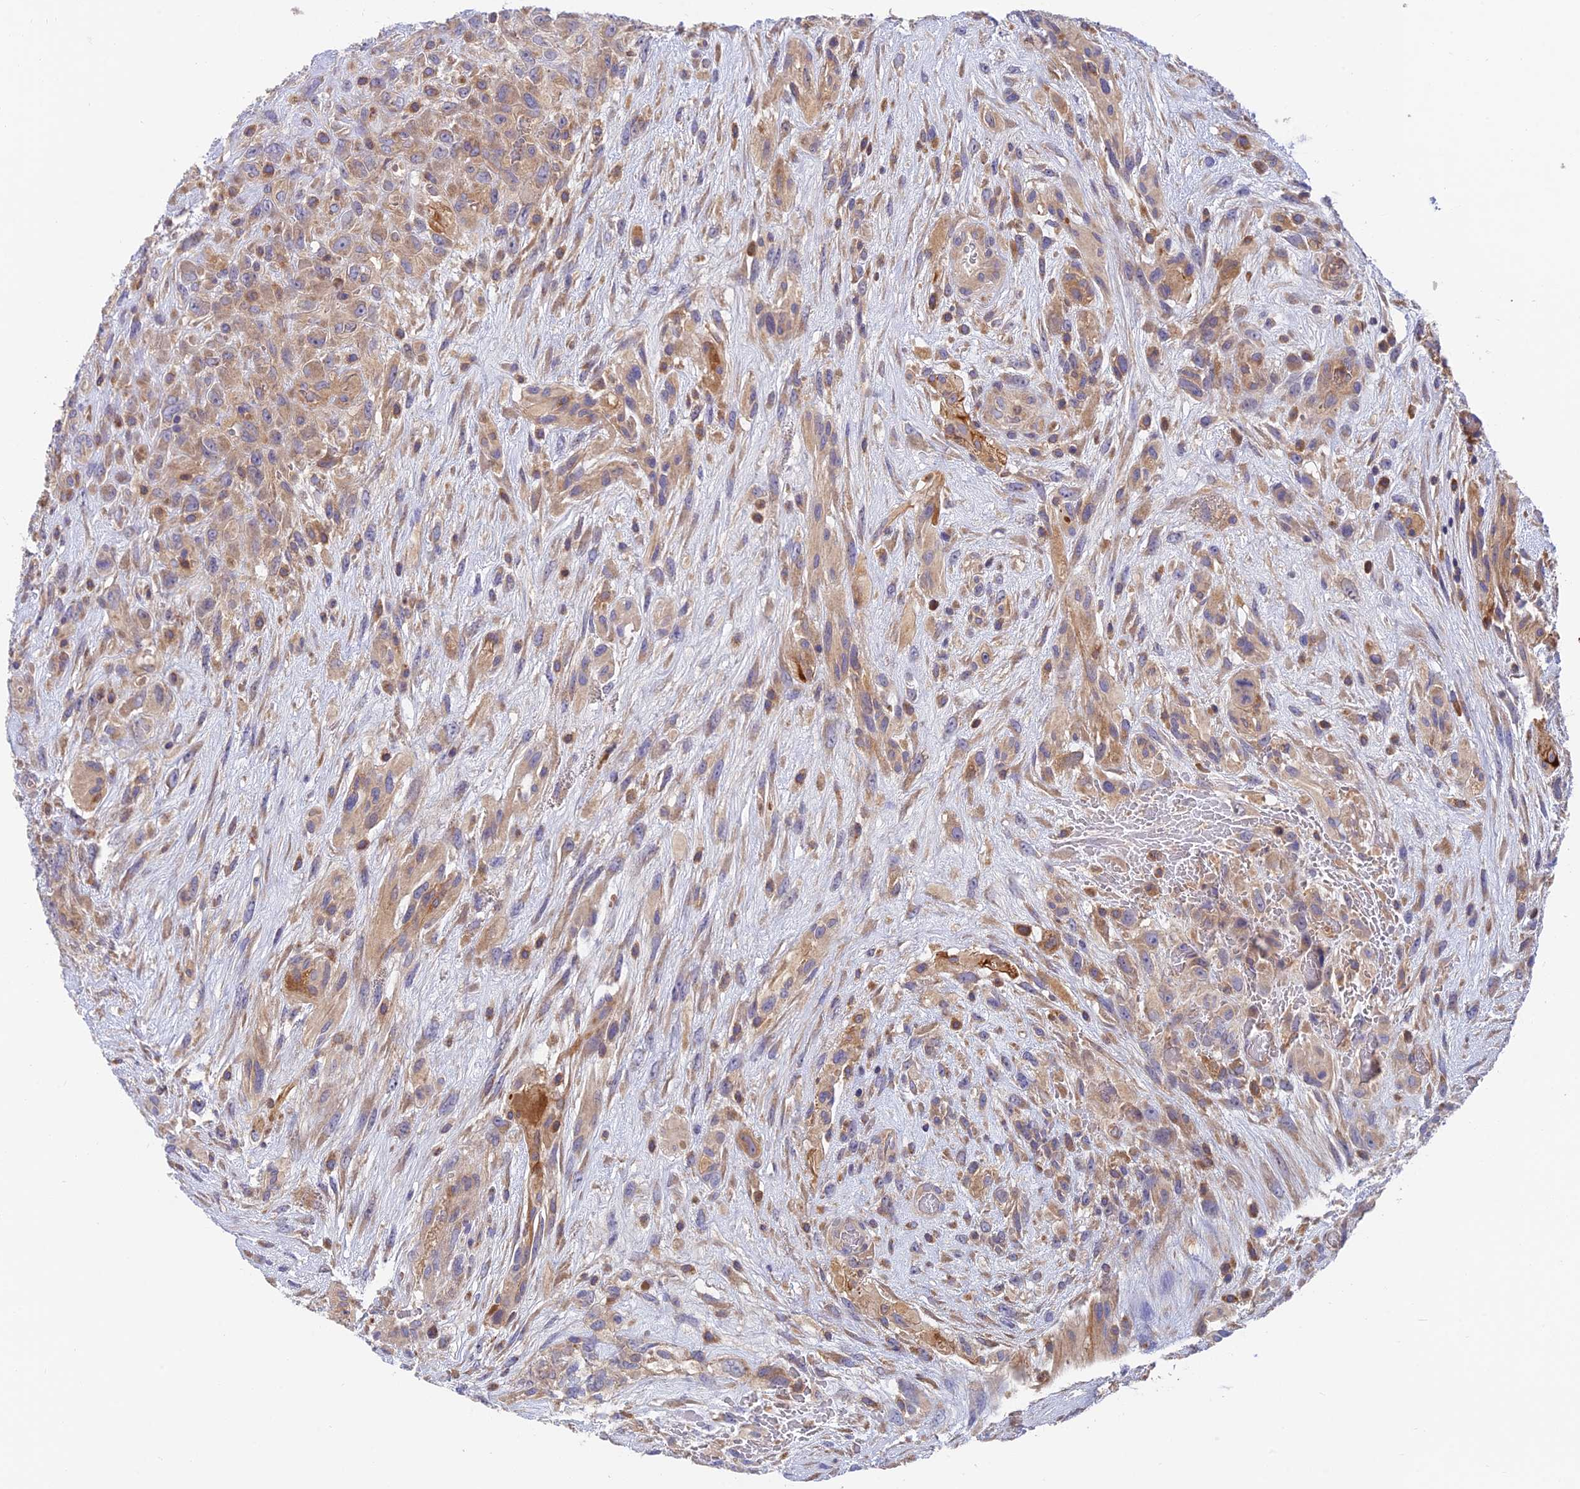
{"staining": {"intensity": "moderate", "quantity": "<25%", "location": "cytoplasmic/membranous"}, "tissue": "glioma", "cell_type": "Tumor cells", "image_type": "cancer", "snomed": [{"axis": "morphology", "description": "Glioma, malignant, High grade"}, {"axis": "topography", "description": "Brain"}], "caption": "IHC staining of glioma, which exhibits low levels of moderate cytoplasmic/membranous staining in about <25% of tumor cells indicating moderate cytoplasmic/membranous protein expression. The staining was performed using DAB (brown) for protein detection and nuclei were counterstained in hematoxylin (blue).", "gene": "IPO5", "patient": {"sex": "male", "age": 61}}